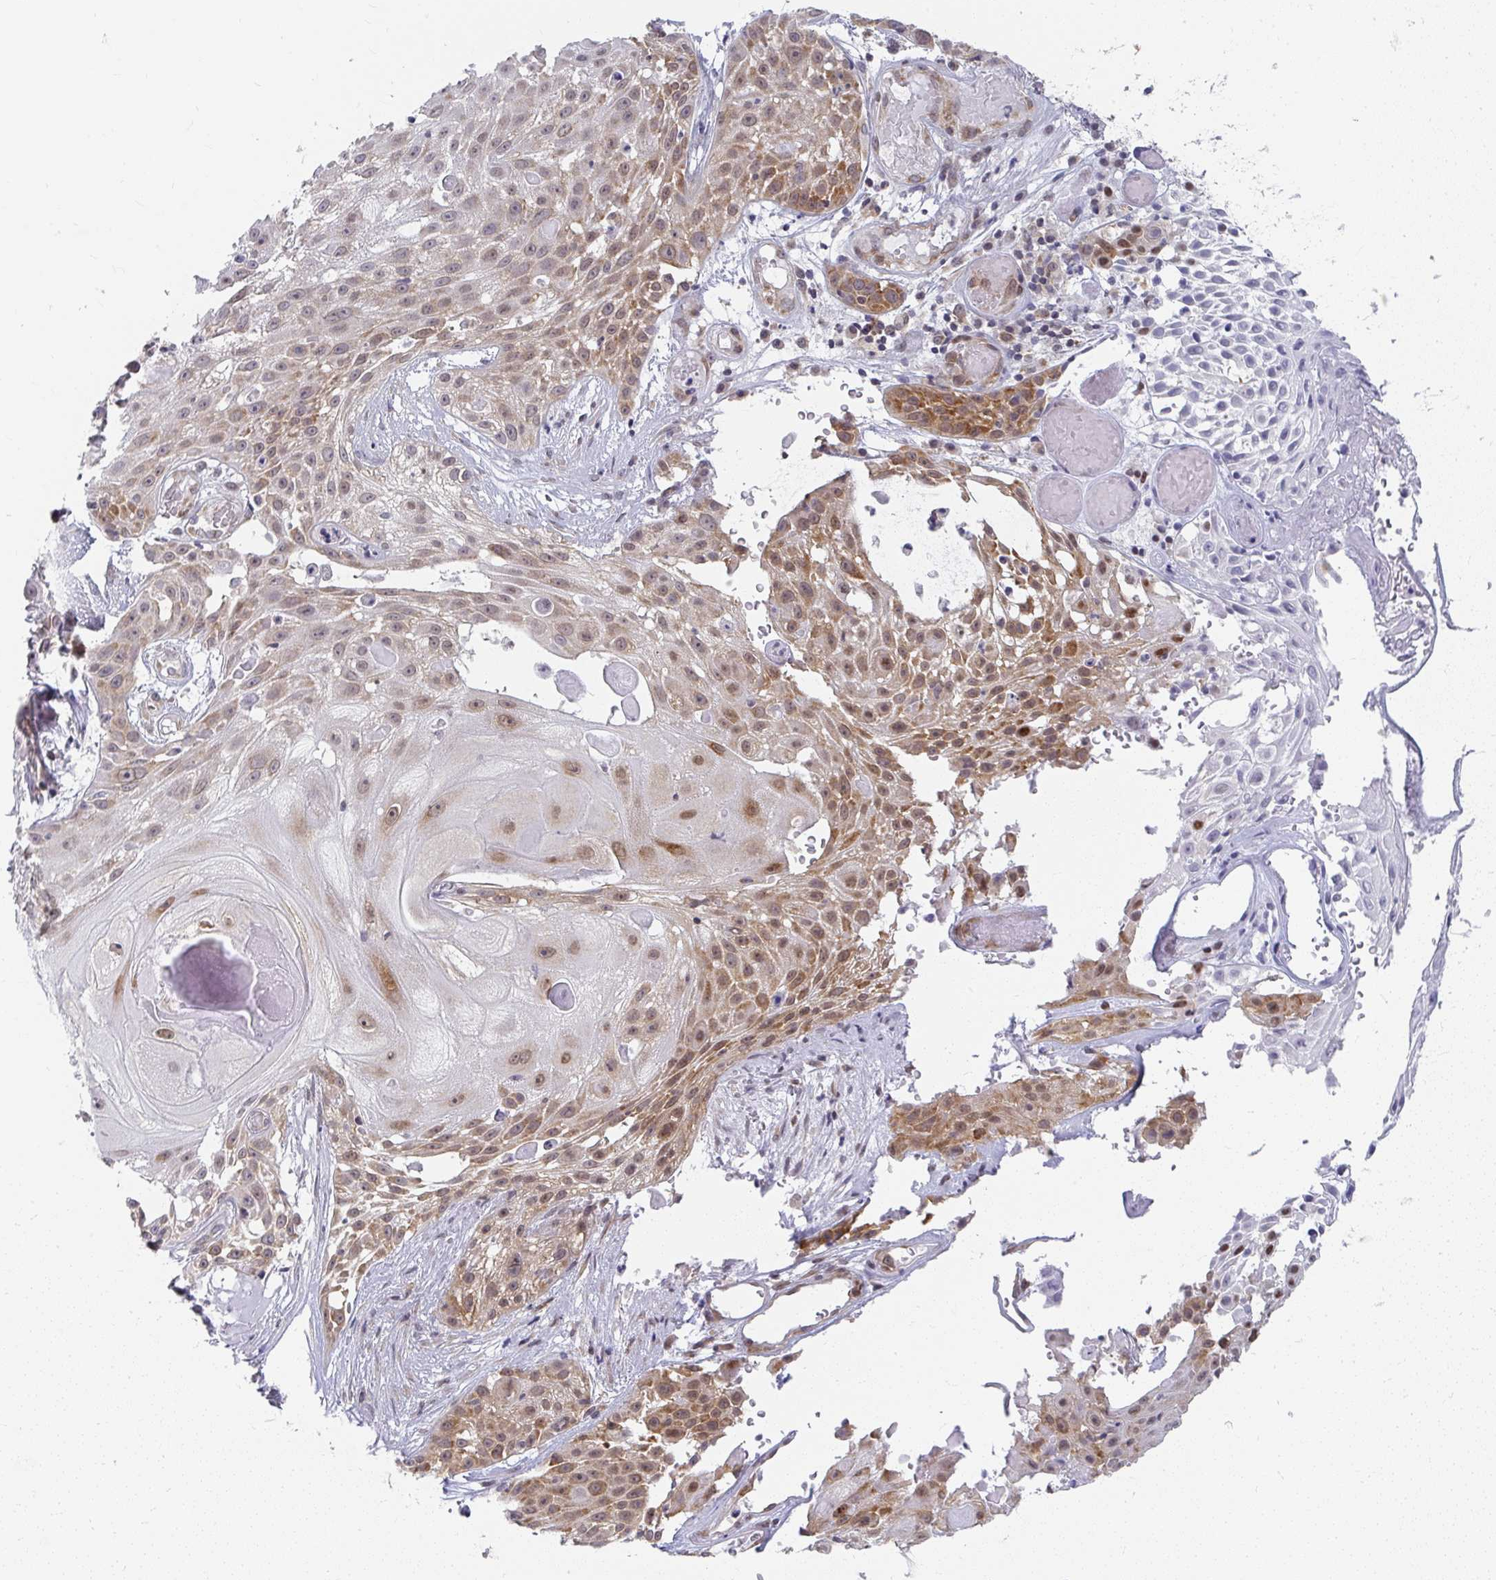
{"staining": {"intensity": "moderate", "quantity": "<25%", "location": "cytoplasmic/membranous,nuclear"}, "tissue": "skin cancer", "cell_type": "Tumor cells", "image_type": "cancer", "snomed": [{"axis": "morphology", "description": "Squamous cell carcinoma, NOS"}, {"axis": "topography", "description": "Skin"}], "caption": "Human skin cancer (squamous cell carcinoma) stained with a protein marker reveals moderate staining in tumor cells.", "gene": "SYNCRIP", "patient": {"sex": "female", "age": 86}}